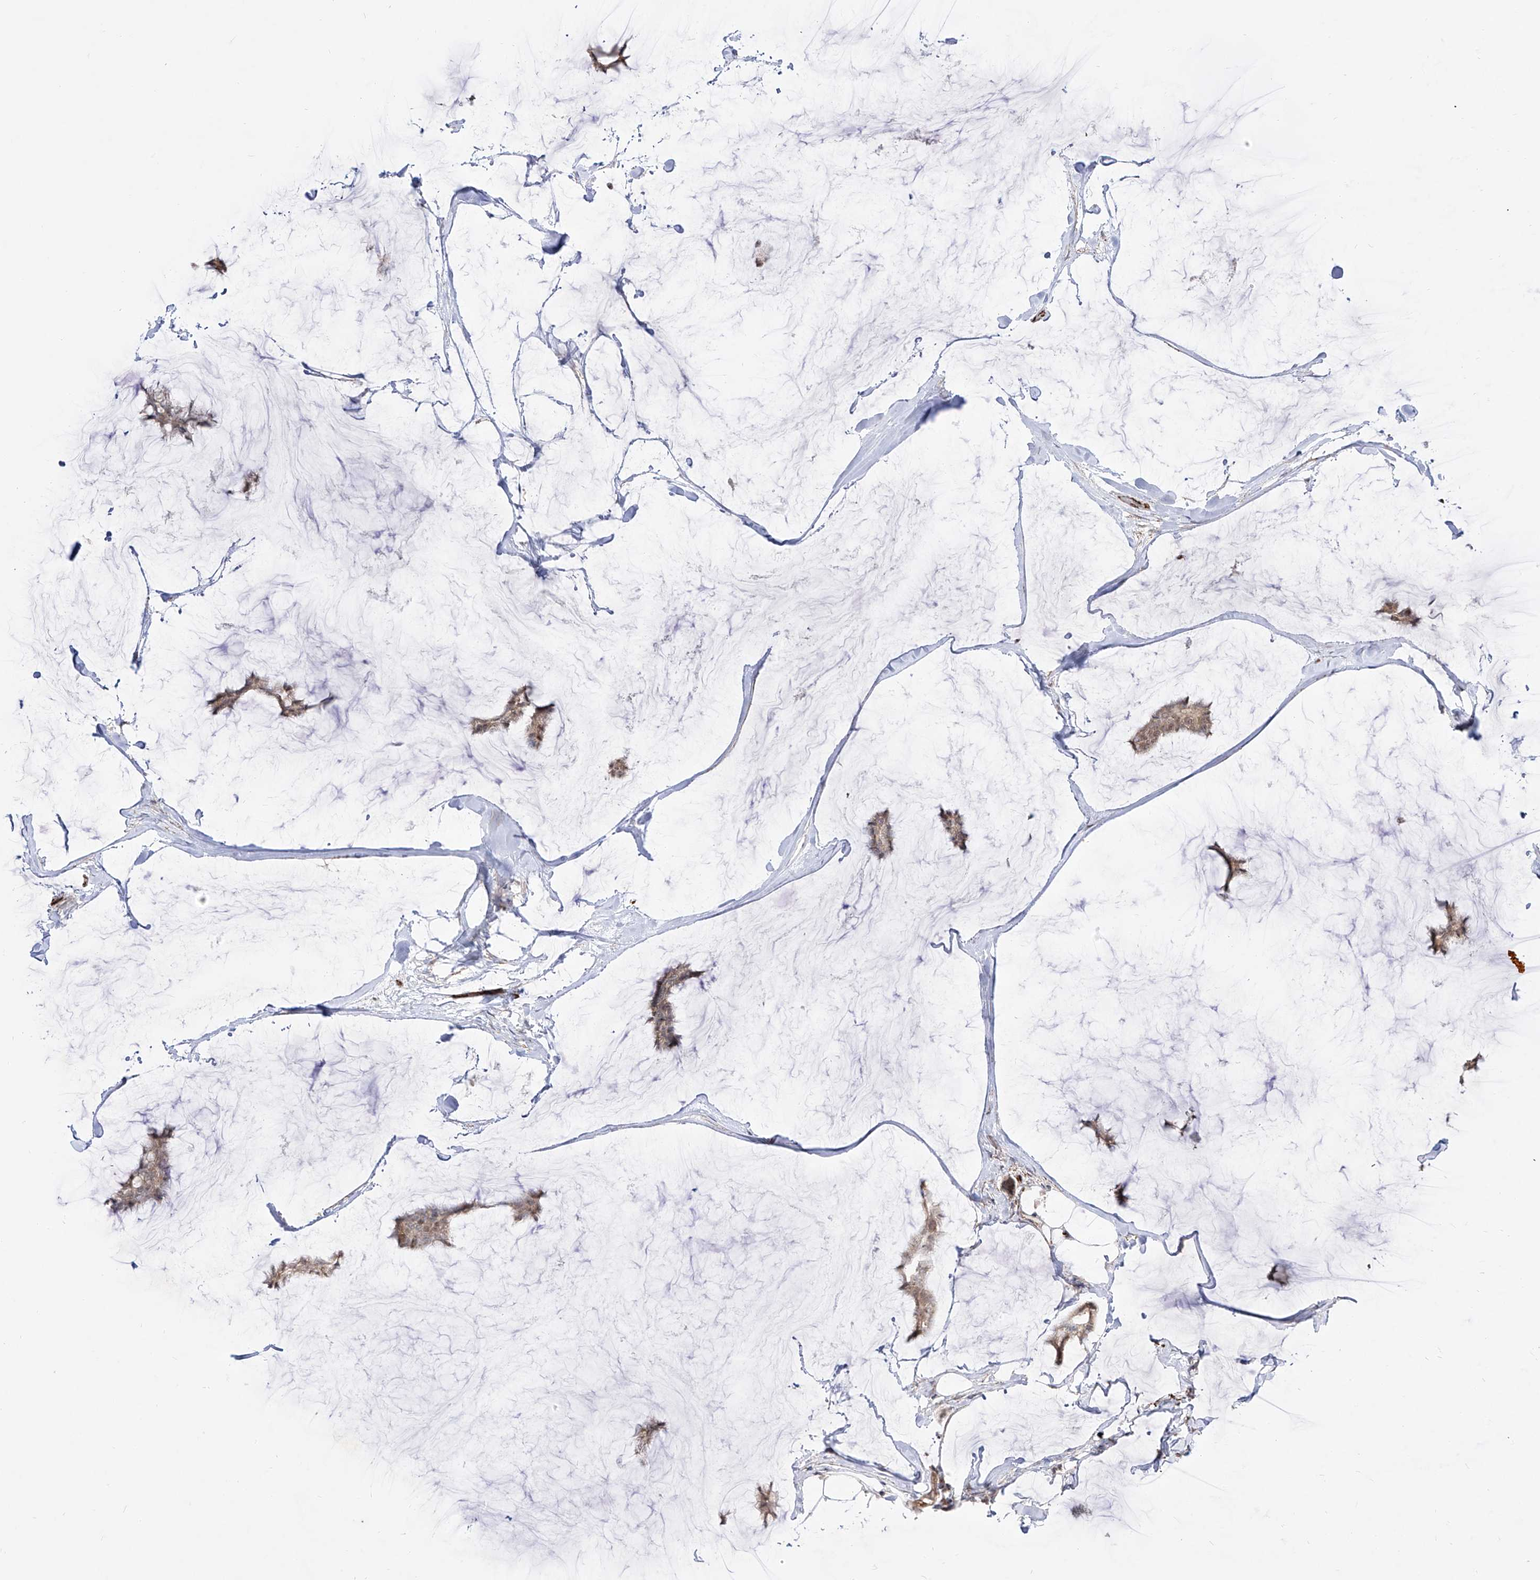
{"staining": {"intensity": "weak", "quantity": ">75%", "location": "cytoplasmic/membranous"}, "tissue": "breast cancer", "cell_type": "Tumor cells", "image_type": "cancer", "snomed": [{"axis": "morphology", "description": "Duct carcinoma"}, {"axis": "topography", "description": "Breast"}], "caption": "Human breast cancer stained with a protein marker exhibits weak staining in tumor cells.", "gene": "ZGRF1", "patient": {"sex": "female", "age": 93}}